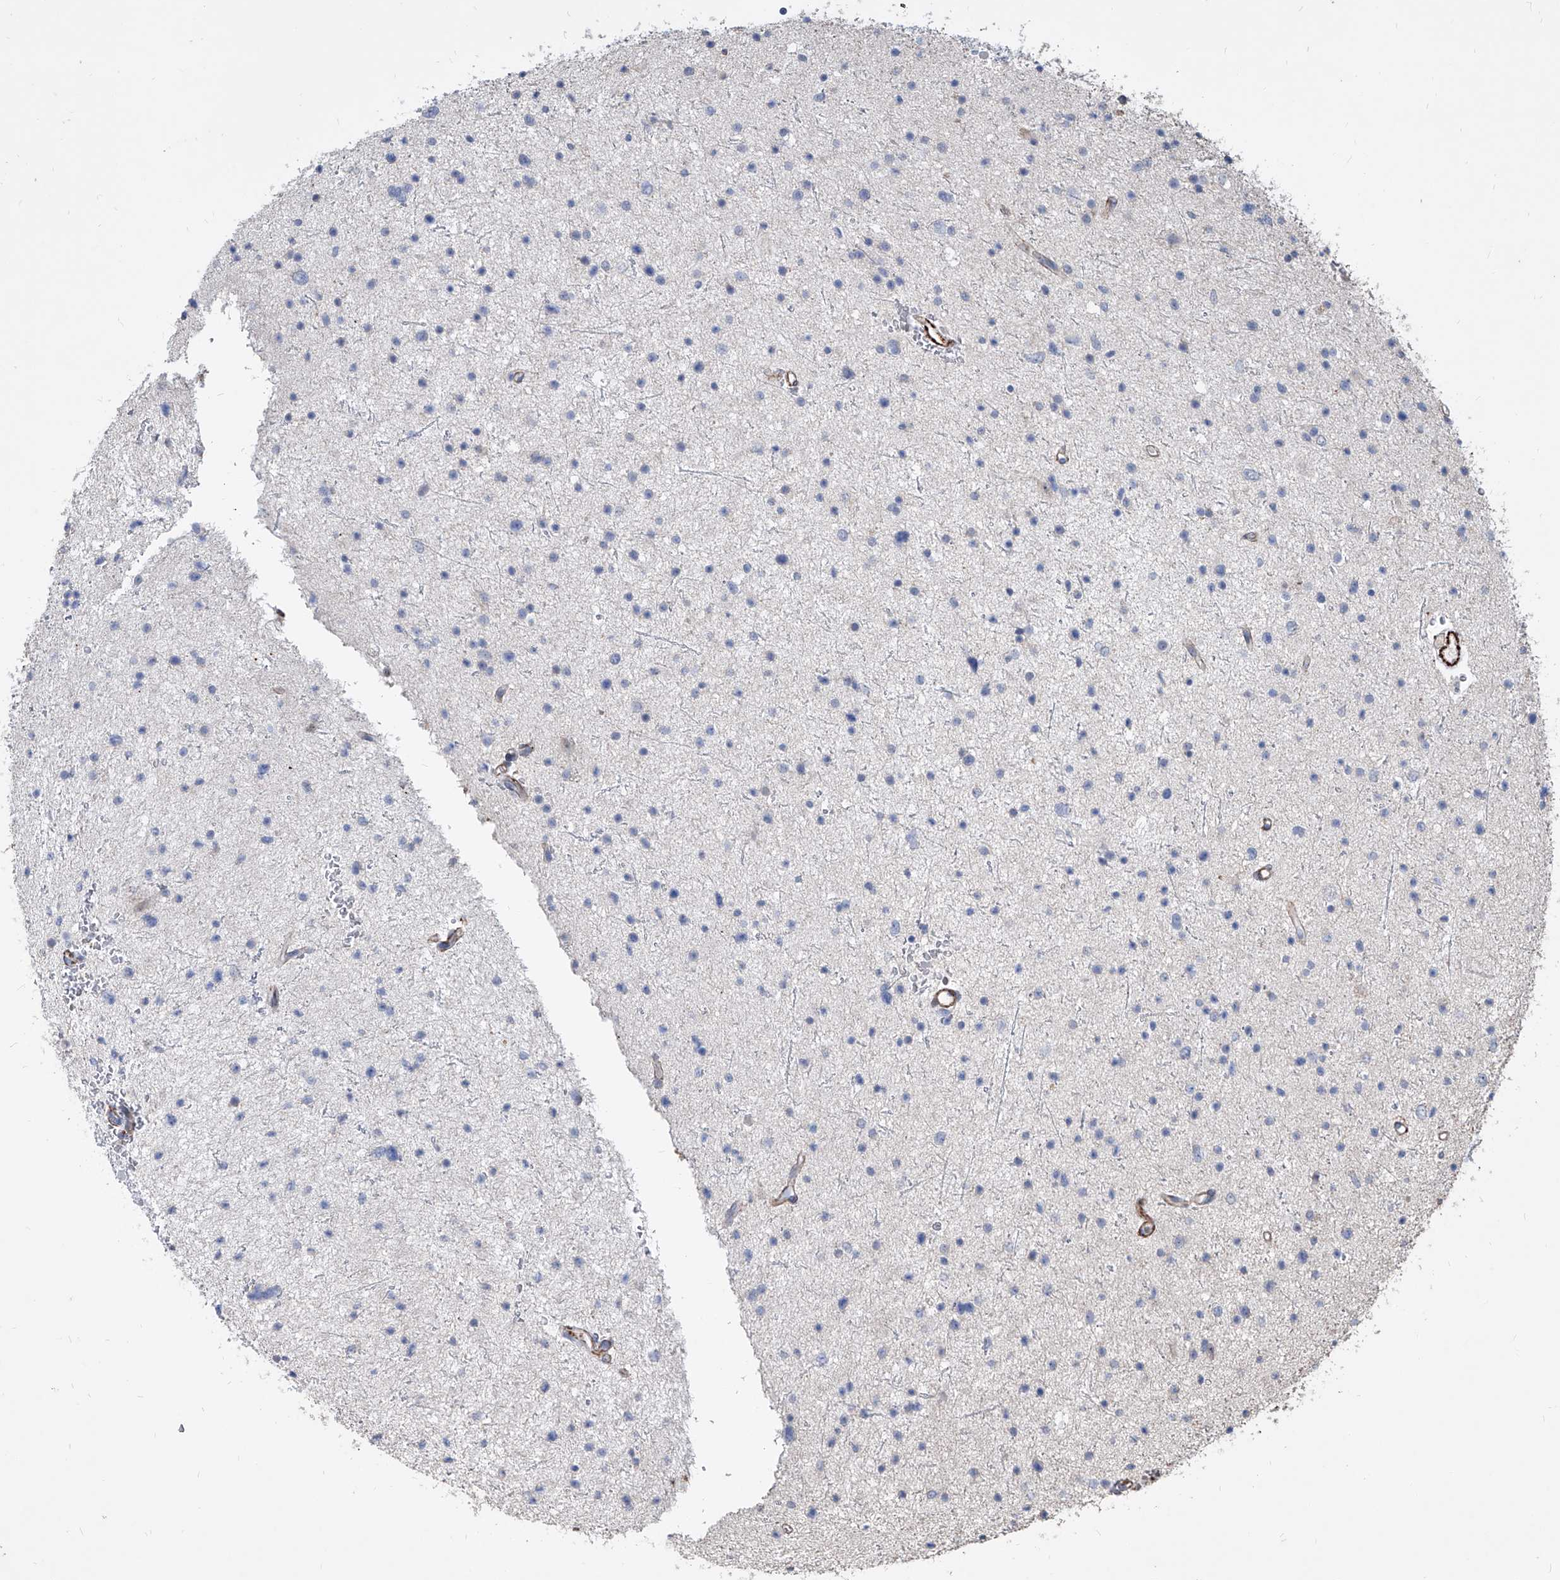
{"staining": {"intensity": "negative", "quantity": "none", "location": "none"}, "tissue": "glioma", "cell_type": "Tumor cells", "image_type": "cancer", "snomed": [{"axis": "morphology", "description": "Glioma, malignant, Low grade"}, {"axis": "topography", "description": "Brain"}], "caption": "An image of glioma stained for a protein displays no brown staining in tumor cells. (DAB IHC, high magnification).", "gene": "FAM83B", "patient": {"sex": "female", "age": 37}}